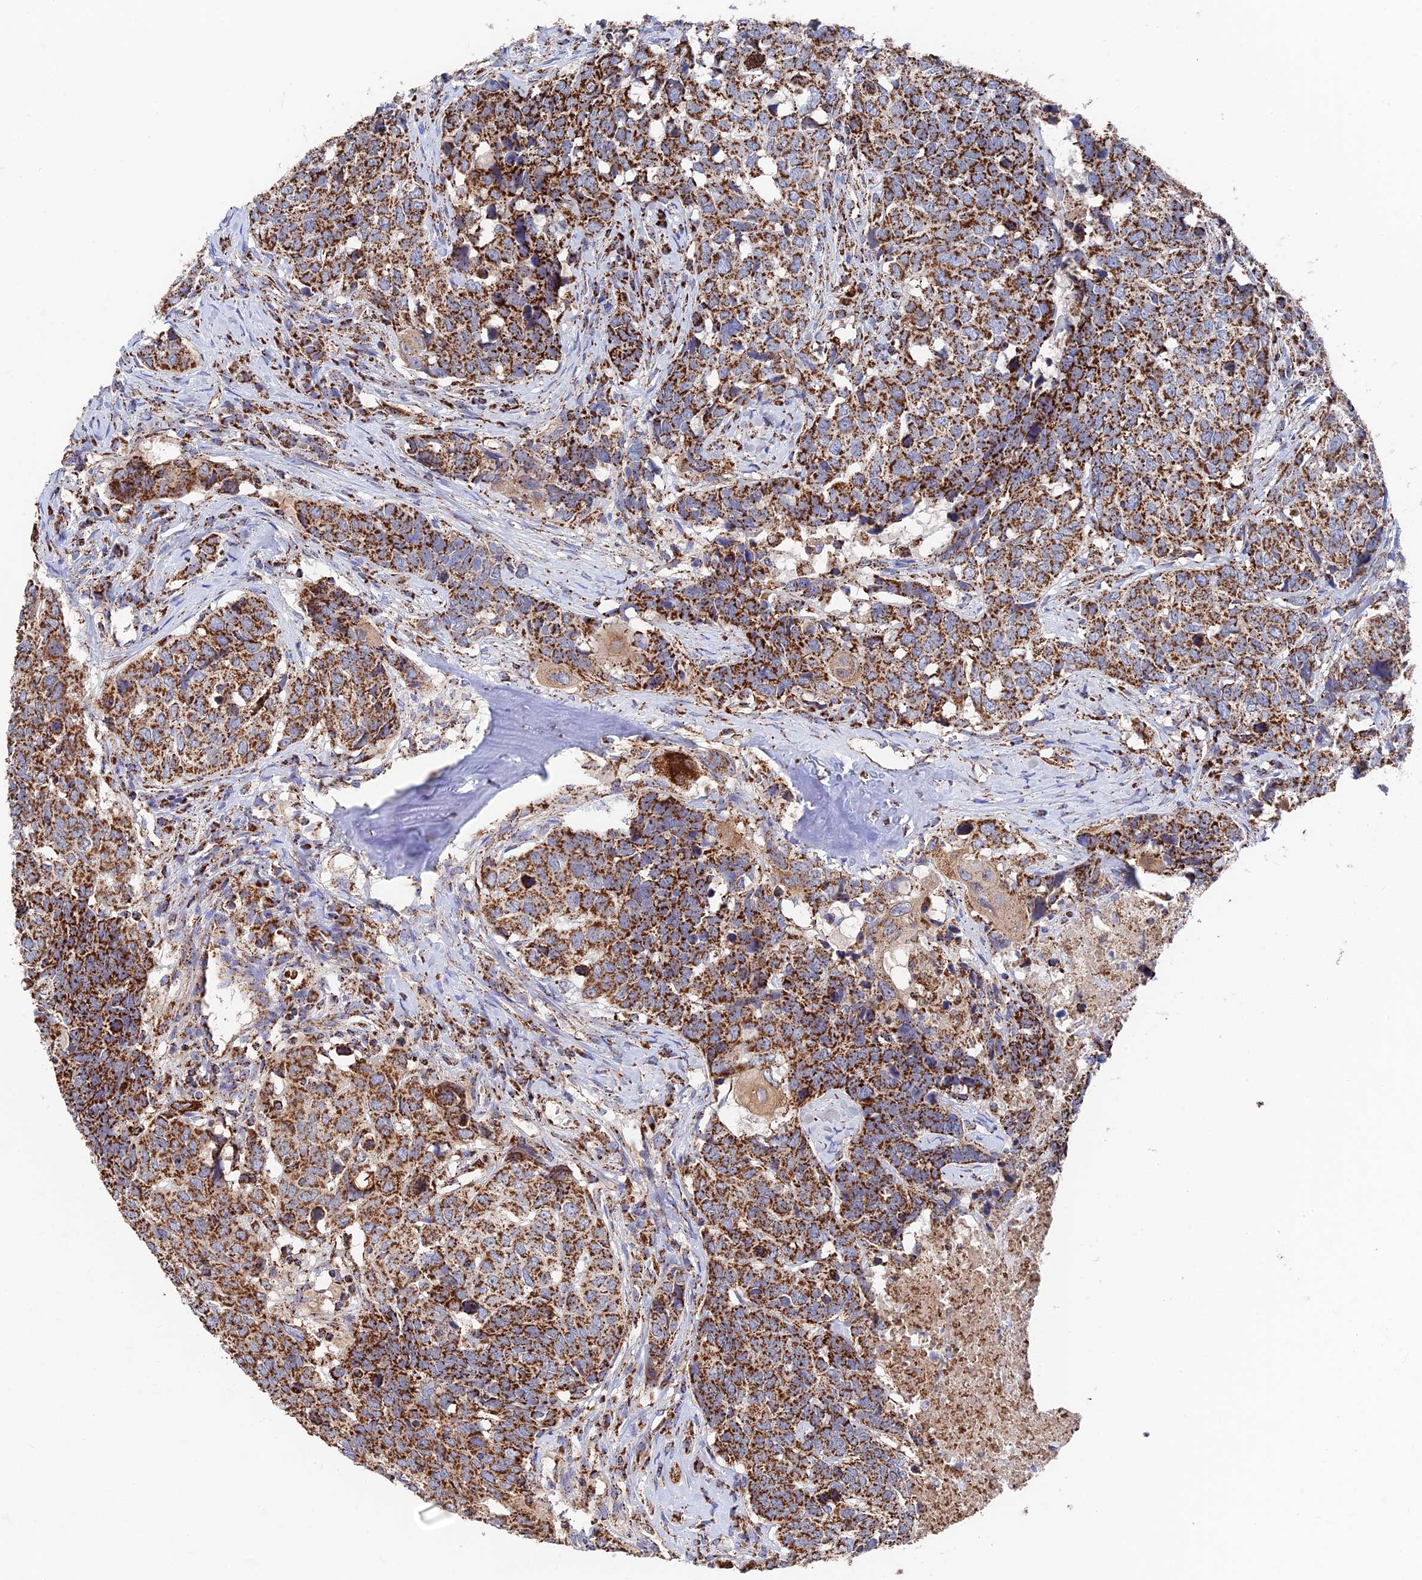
{"staining": {"intensity": "strong", "quantity": ">75%", "location": "cytoplasmic/membranous"}, "tissue": "head and neck cancer", "cell_type": "Tumor cells", "image_type": "cancer", "snomed": [{"axis": "morphology", "description": "Squamous cell carcinoma, NOS"}, {"axis": "topography", "description": "Head-Neck"}], "caption": "This is a micrograph of IHC staining of head and neck cancer, which shows strong positivity in the cytoplasmic/membranous of tumor cells.", "gene": "HAUS8", "patient": {"sex": "male", "age": 66}}